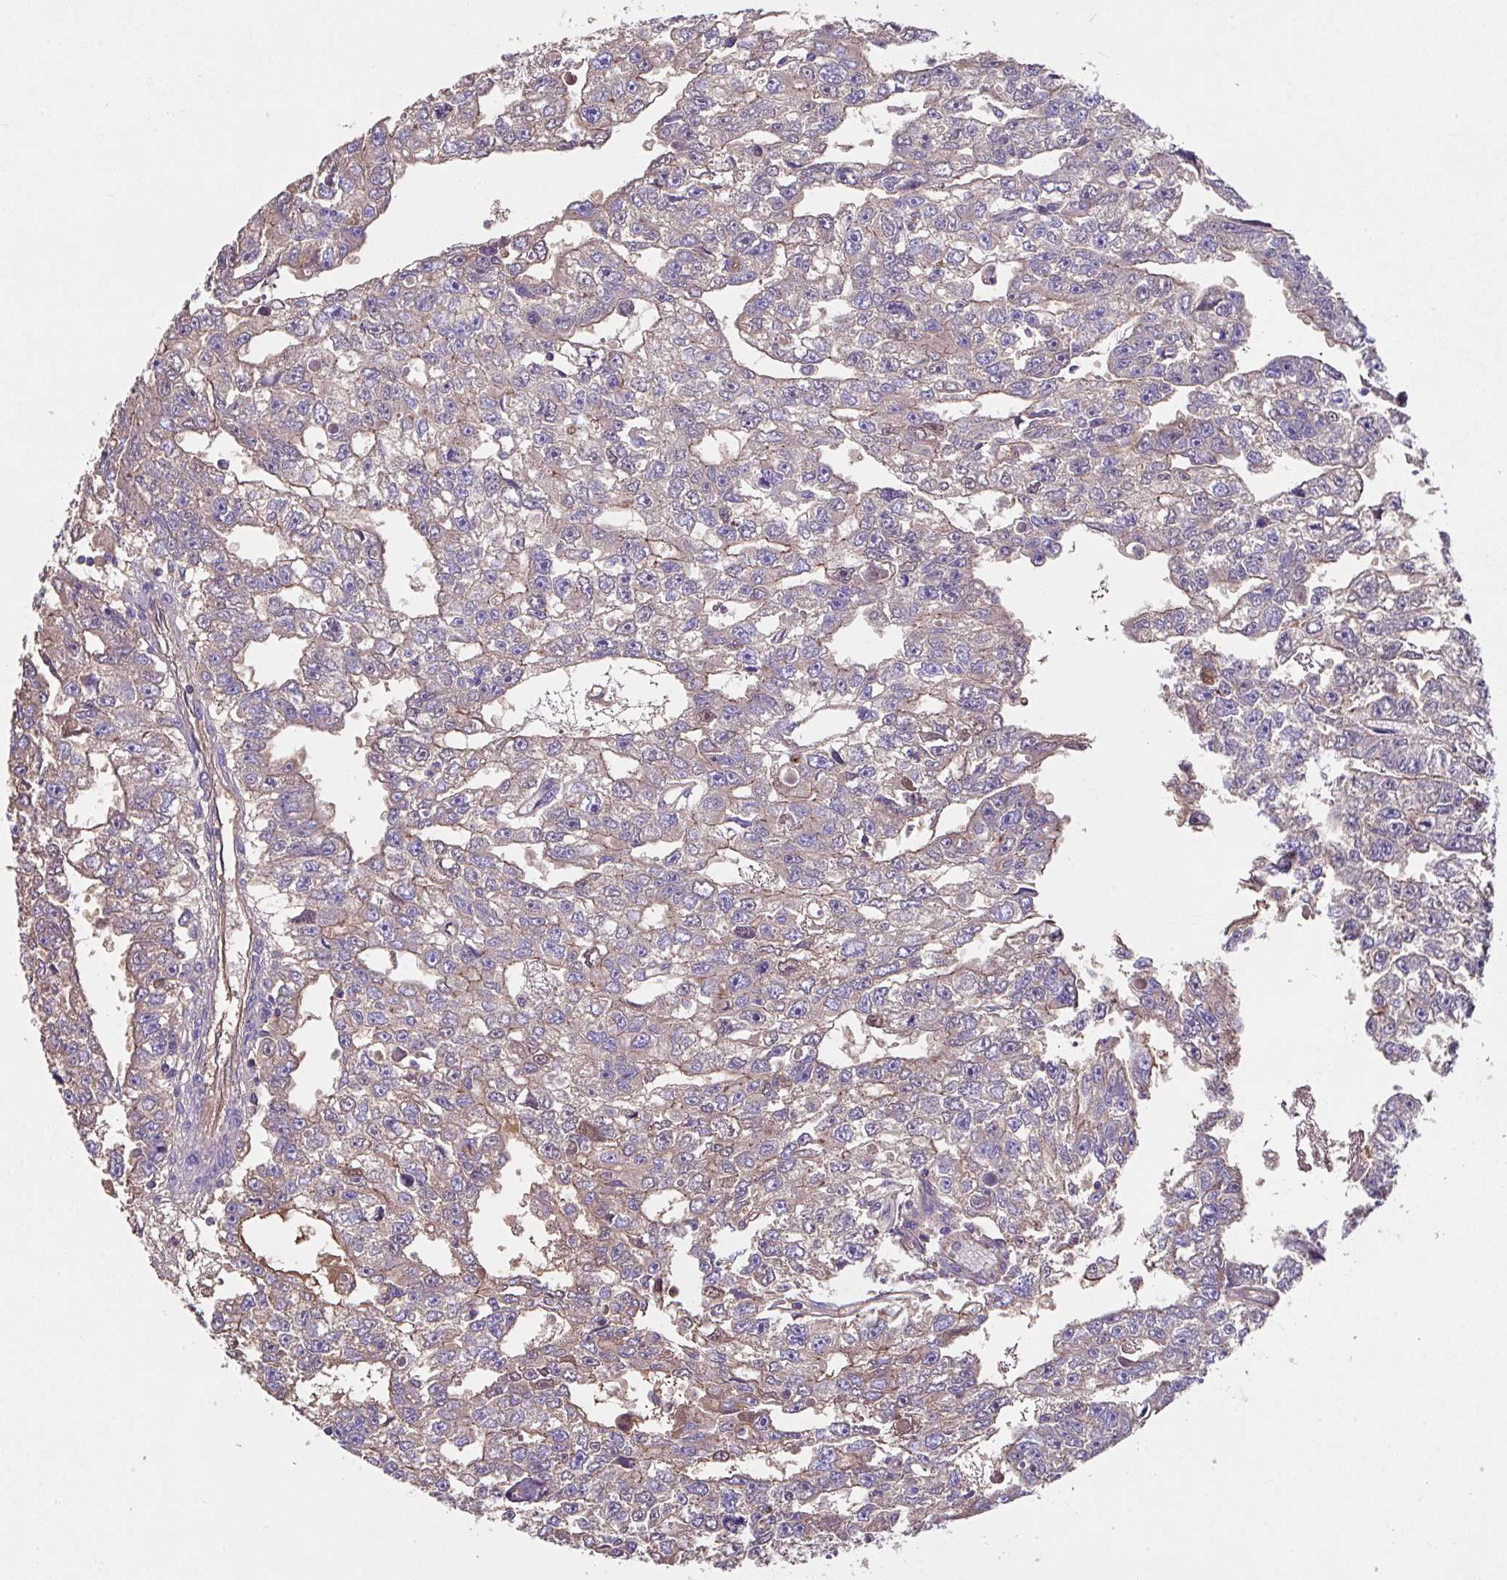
{"staining": {"intensity": "weak", "quantity": ">75%", "location": "cytoplasmic/membranous"}, "tissue": "testis cancer", "cell_type": "Tumor cells", "image_type": "cancer", "snomed": [{"axis": "morphology", "description": "Carcinoma, Embryonal, NOS"}, {"axis": "topography", "description": "Testis"}], "caption": "Immunohistochemical staining of human testis embryonal carcinoma exhibits weak cytoplasmic/membranous protein staining in approximately >75% of tumor cells. Nuclei are stained in blue.", "gene": "ZNF813", "patient": {"sex": "male", "age": 20}}